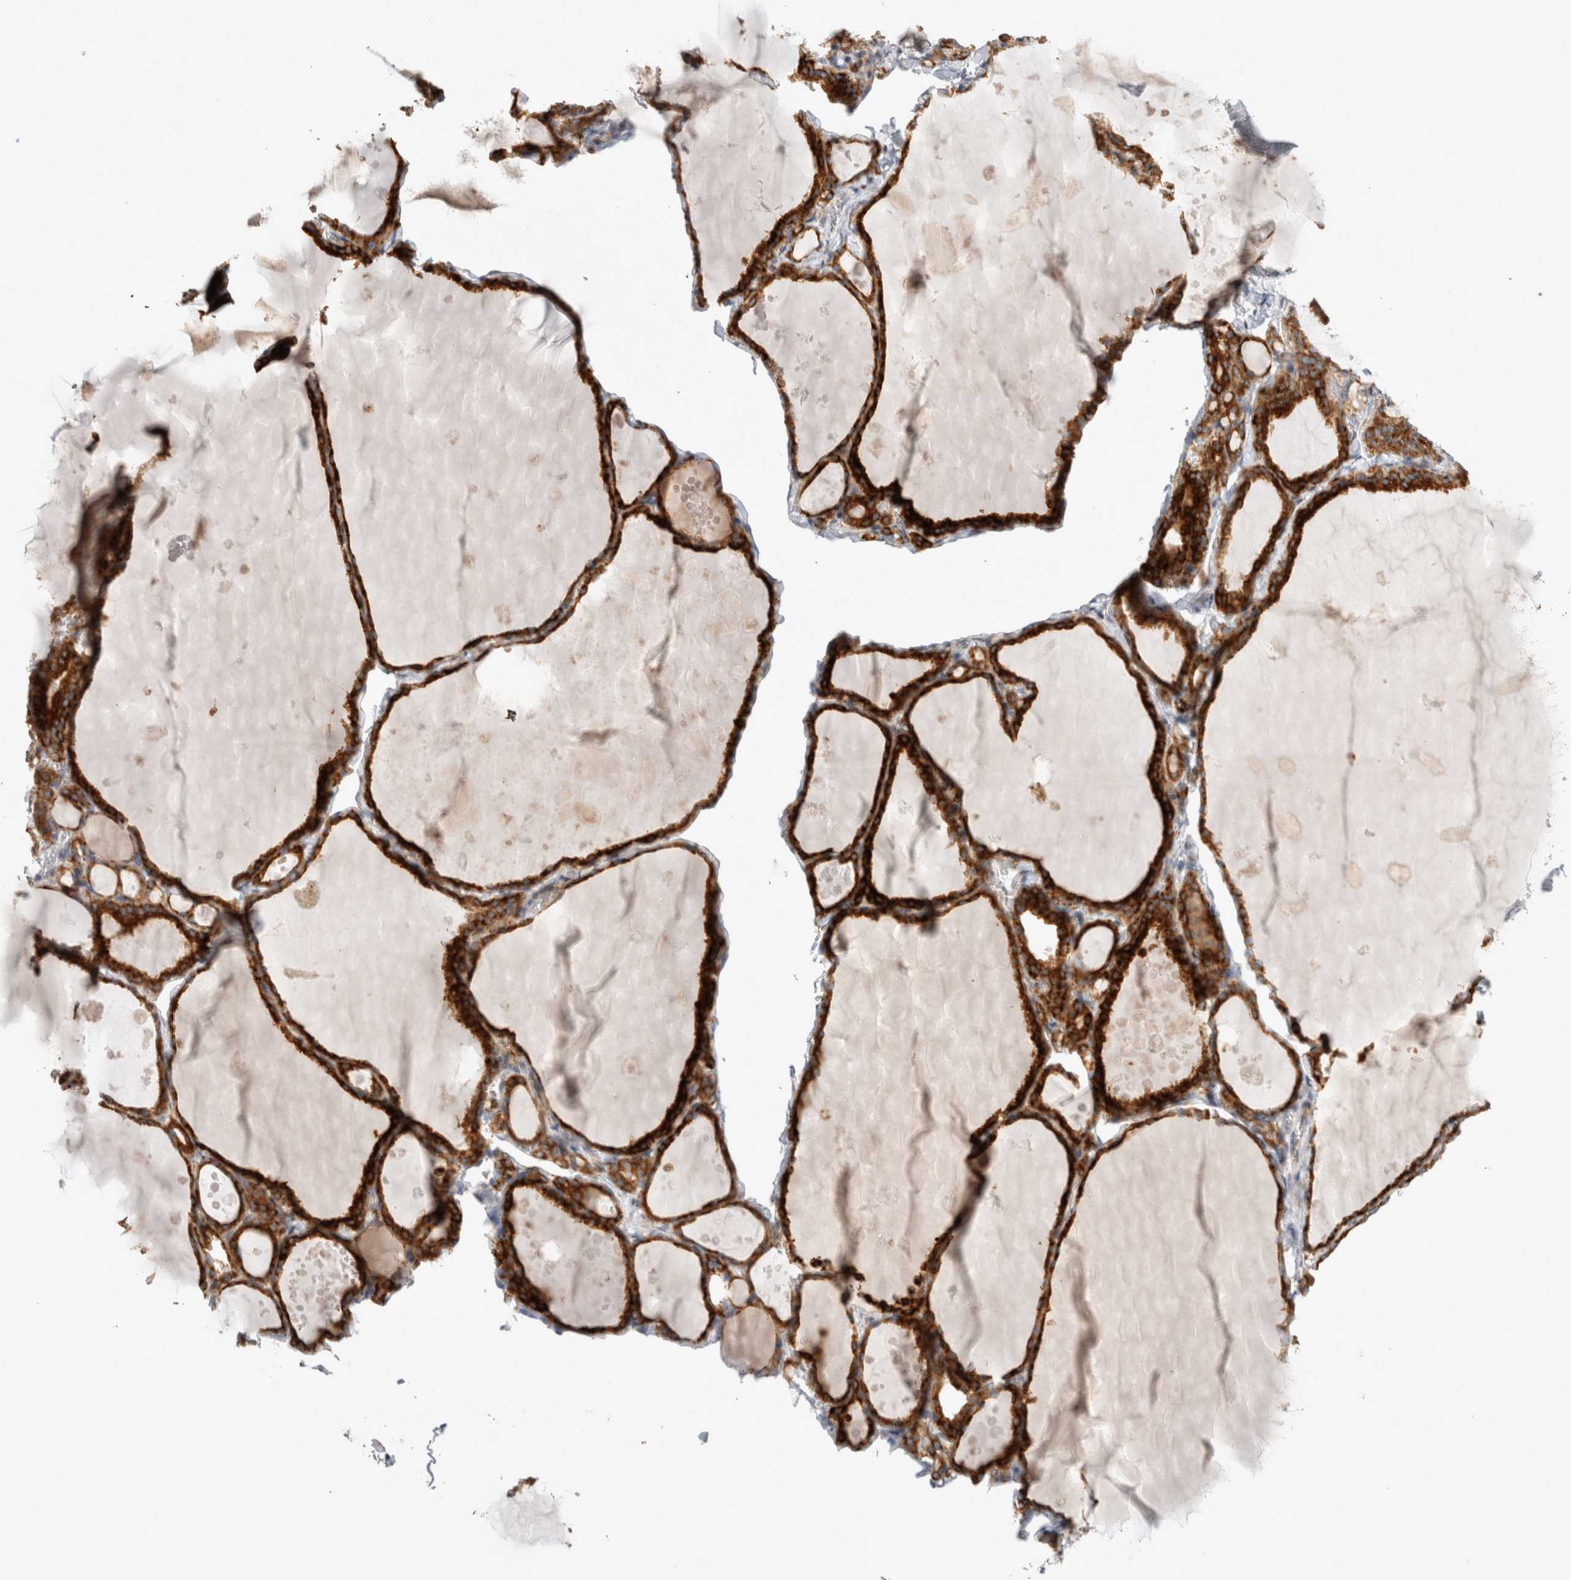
{"staining": {"intensity": "strong", "quantity": ">75%", "location": "cytoplasmic/membranous"}, "tissue": "thyroid gland", "cell_type": "Glandular cells", "image_type": "normal", "snomed": [{"axis": "morphology", "description": "Normal tissue, NOS"}, {"axis": "topography", "description": "Thyroid gland"}], "caption": "Benign thyroid gland reveals strong cytoplasmic/membranous expression in approximately >75% of glandular cells, visualized by immunohistochemistry. (Brightfield microscopy of DAB IHC at high magnification).", "gene": "TRMT9B", "patient": {"sex": "male", "age": 56}}